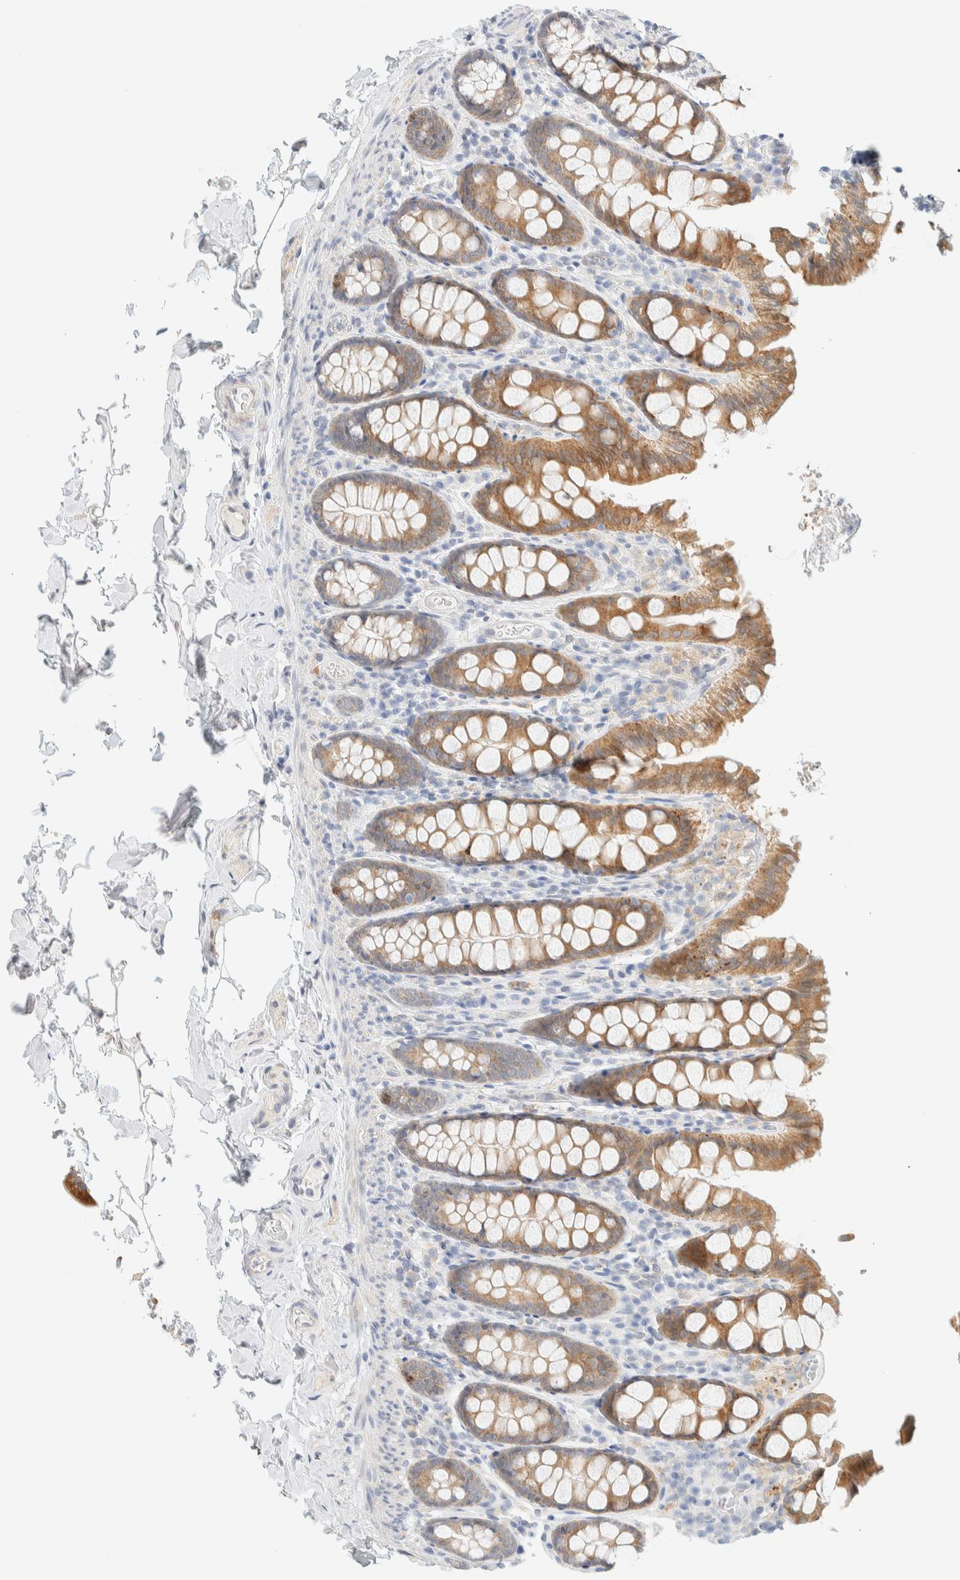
{"staining": {"intensity": "negative", "quantity": "none", "location": "none"}, "tissue": "colon", "cell_type": "Endothelial cells", "image_type": "normal", "snomed": [{"axis": "morphology", "description": "Normal tissue, NOS"}, {"axis": "topography", "description": "Colon"}, {"axis": "topography", "description": "Peripheral nerve tissue"}], "caption": "High magnification brightfield microscopy of unremarkable colon stained with DAB (brown) and counterstained with hematoxylin (blue): endothelial cells show no significant positivity.", "gene": "NT5C", "patient": {"sex": "female", "age": 61}}